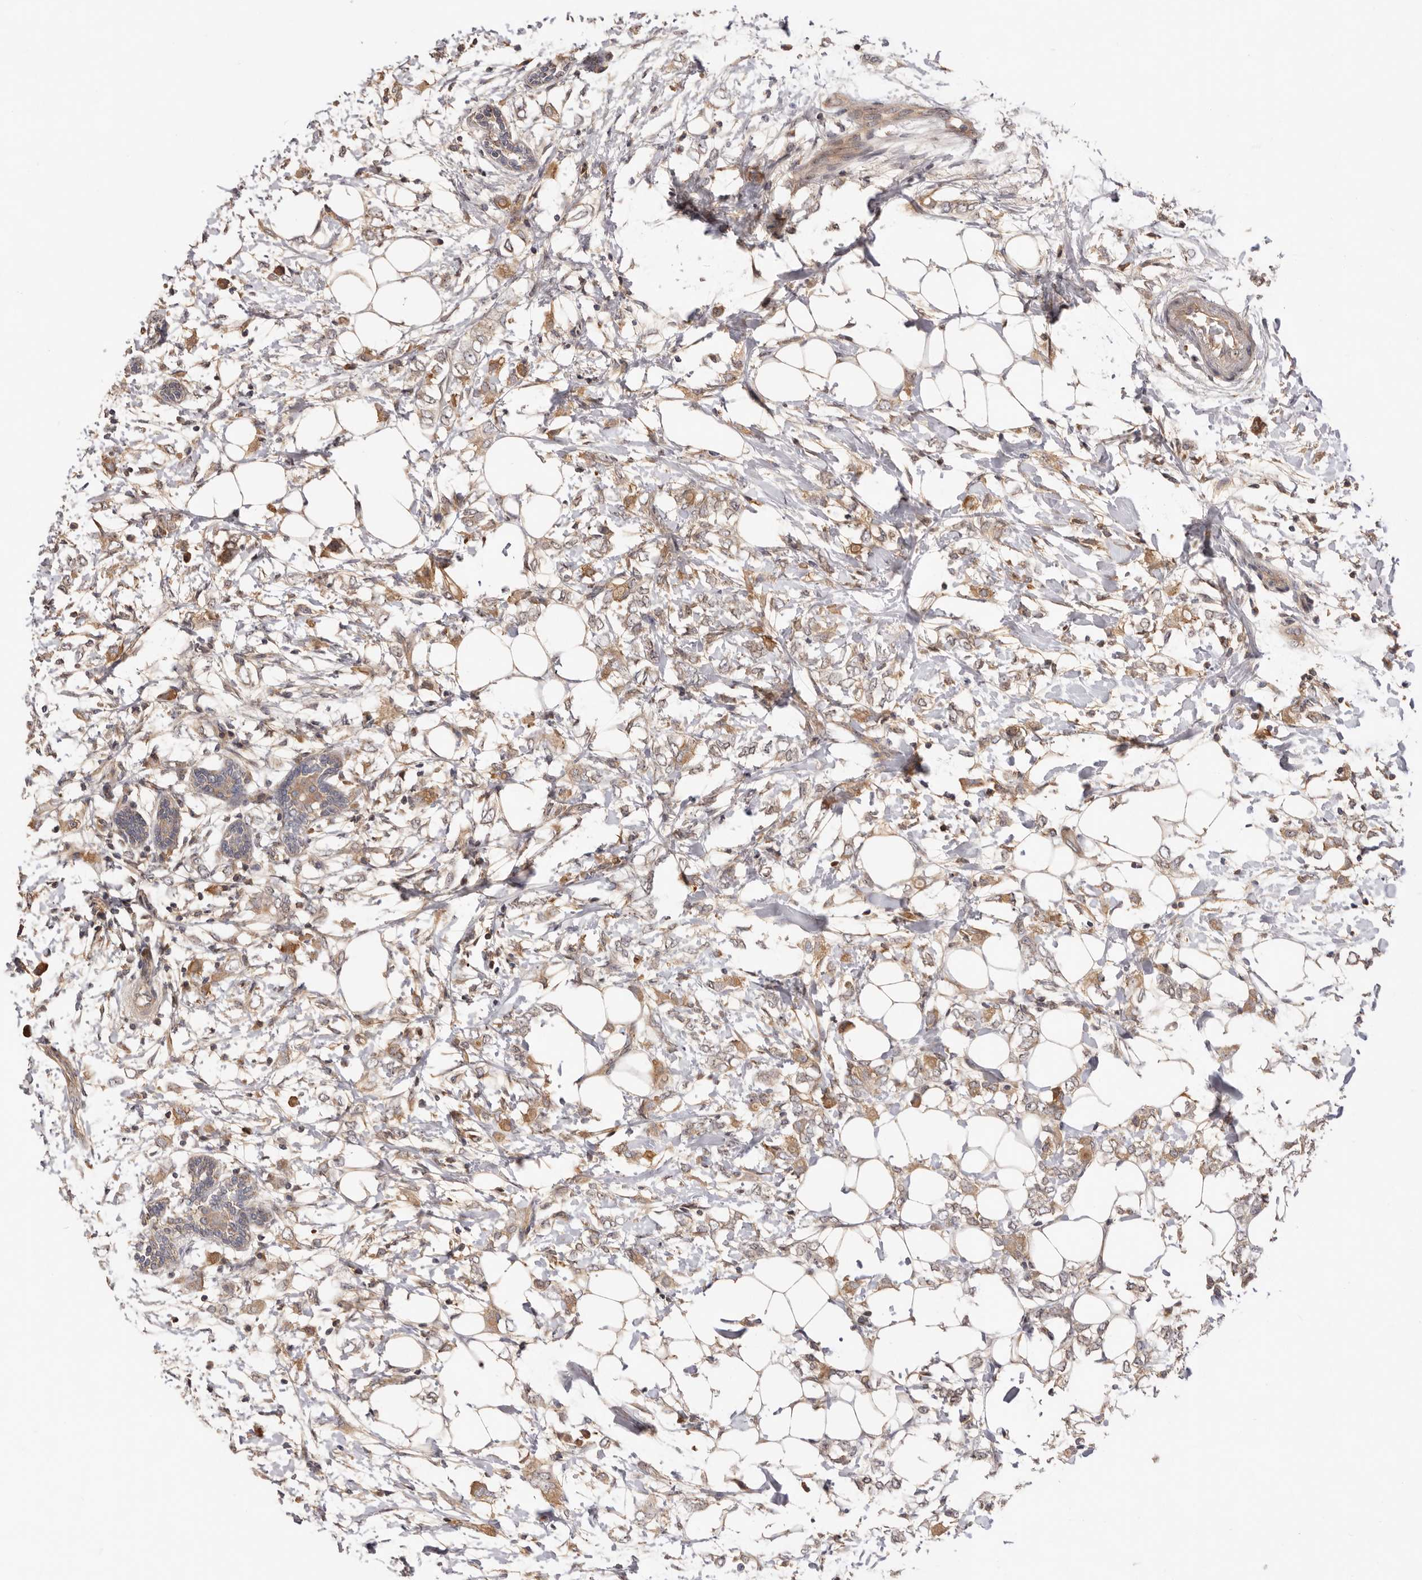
{"staining": {"intensity": "moderate", "quantity": ">75%", "location": "cytoplasmic/membranous"}, "tissue": "breast cancer", "cell_type": "Tumor cells", "image_type": "cancer", "snomed": [{"axis": "morphology", "description": "Normal tissue, NOS"}, {"axis": "morphology", "description": "Lobular carcinoma"}, {"axis": "topography", "description": "Breast"}], "caption": "Breast cancer tissue displays moderate cytoplasmic/membranous expression in about >75% of tumor cells Using DAB (brown) and hematoxylin (blue) stains, captured at high magnification using brightfield microscopy.", "gene": "DOP1A", "patient": {"sex": "female", "age": 47}}